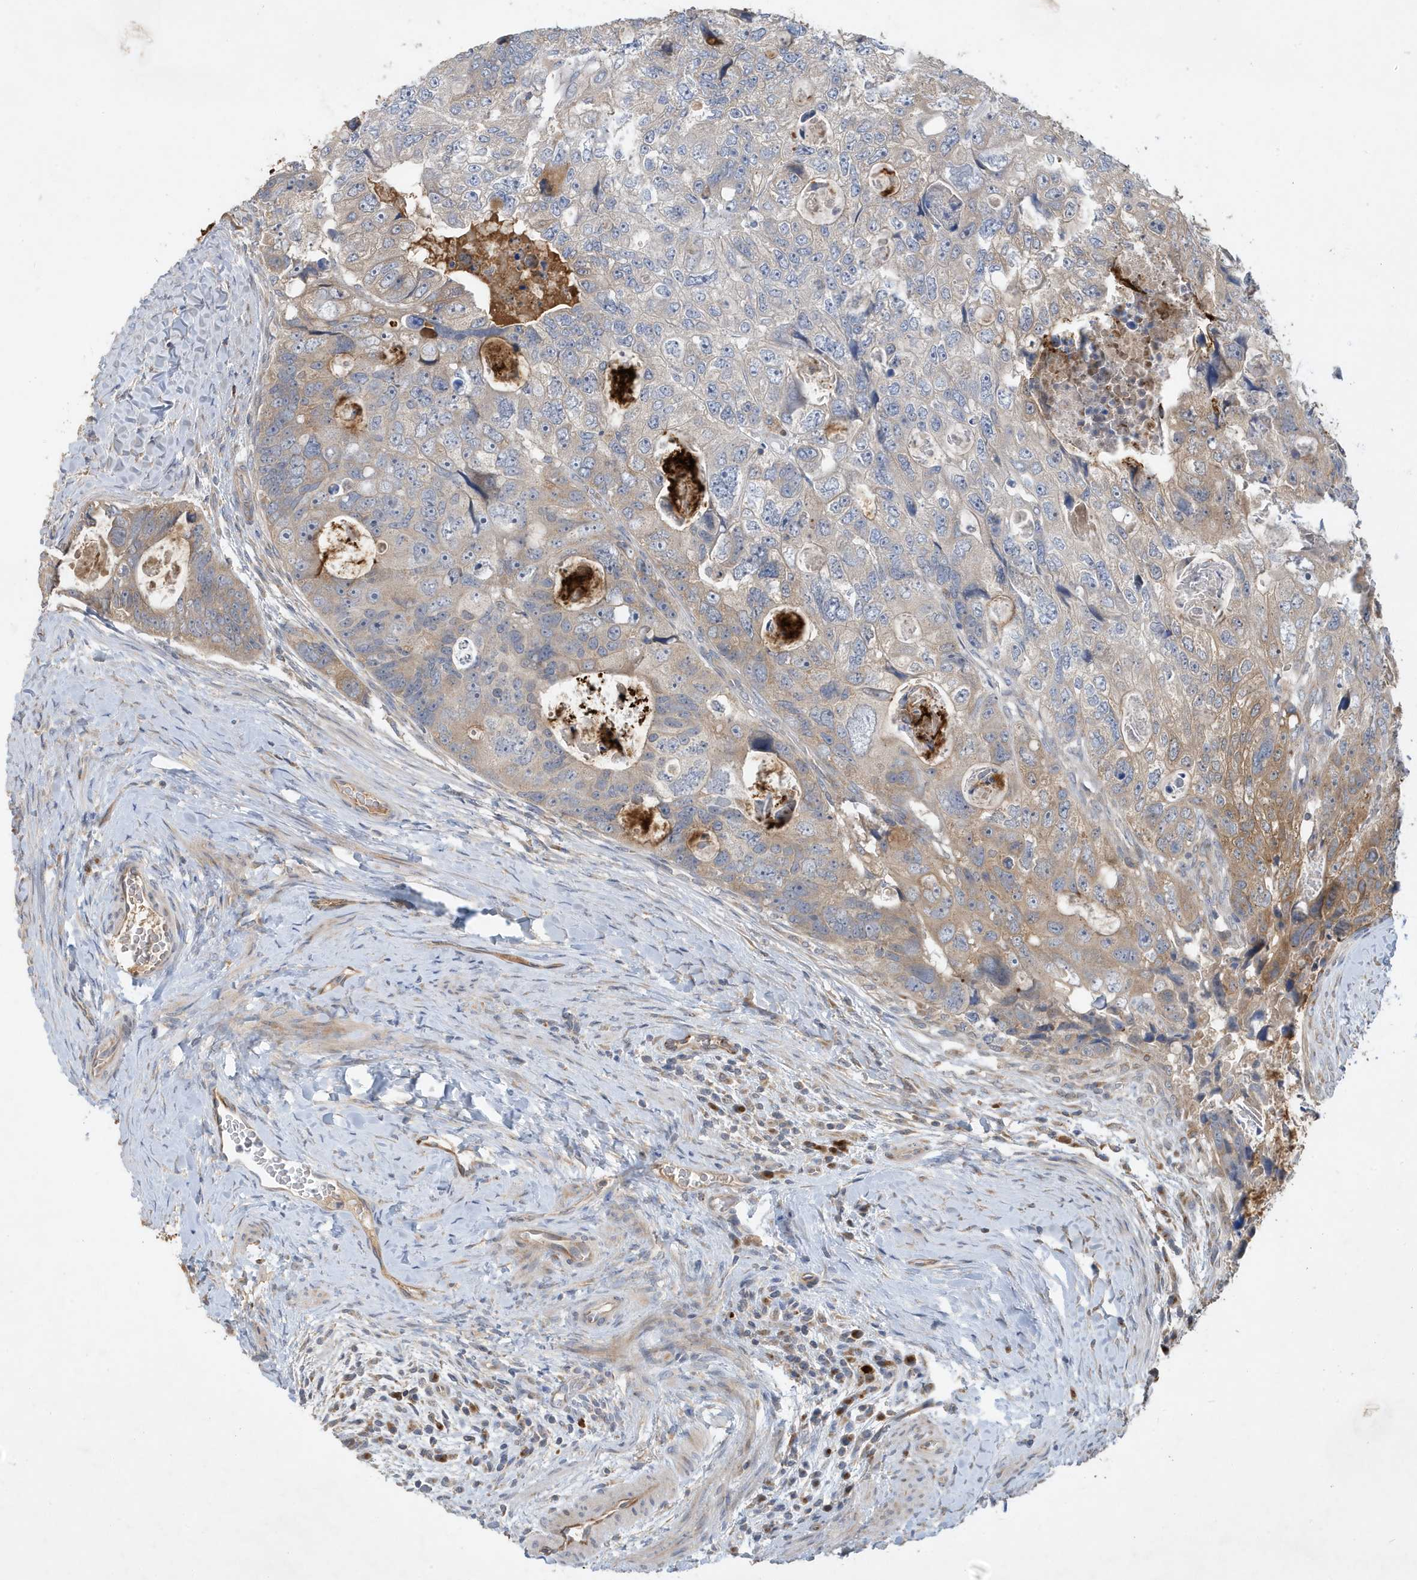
{"staining": {"intensity": "weak", "quantity": "<25%", "location": "cytoplasmic/membranous"}, "tissue": "colorectal cancer", "cell_type": "Tumor cells", "image_type": "cancer", "snomed": [{"axis": "morphology", "description": "Adenocarcinoma, NOS"}, {"axis": "topography", "description": "Rectum"}], "caption": "High power microscopy image of an immunohistochemistry (IHC) histopathology image of colorectal cancer, revealing no significant positivity in tumor cells.", "gene": "LAPTM4A", "patient": {"sex": "male", "age": 59}}